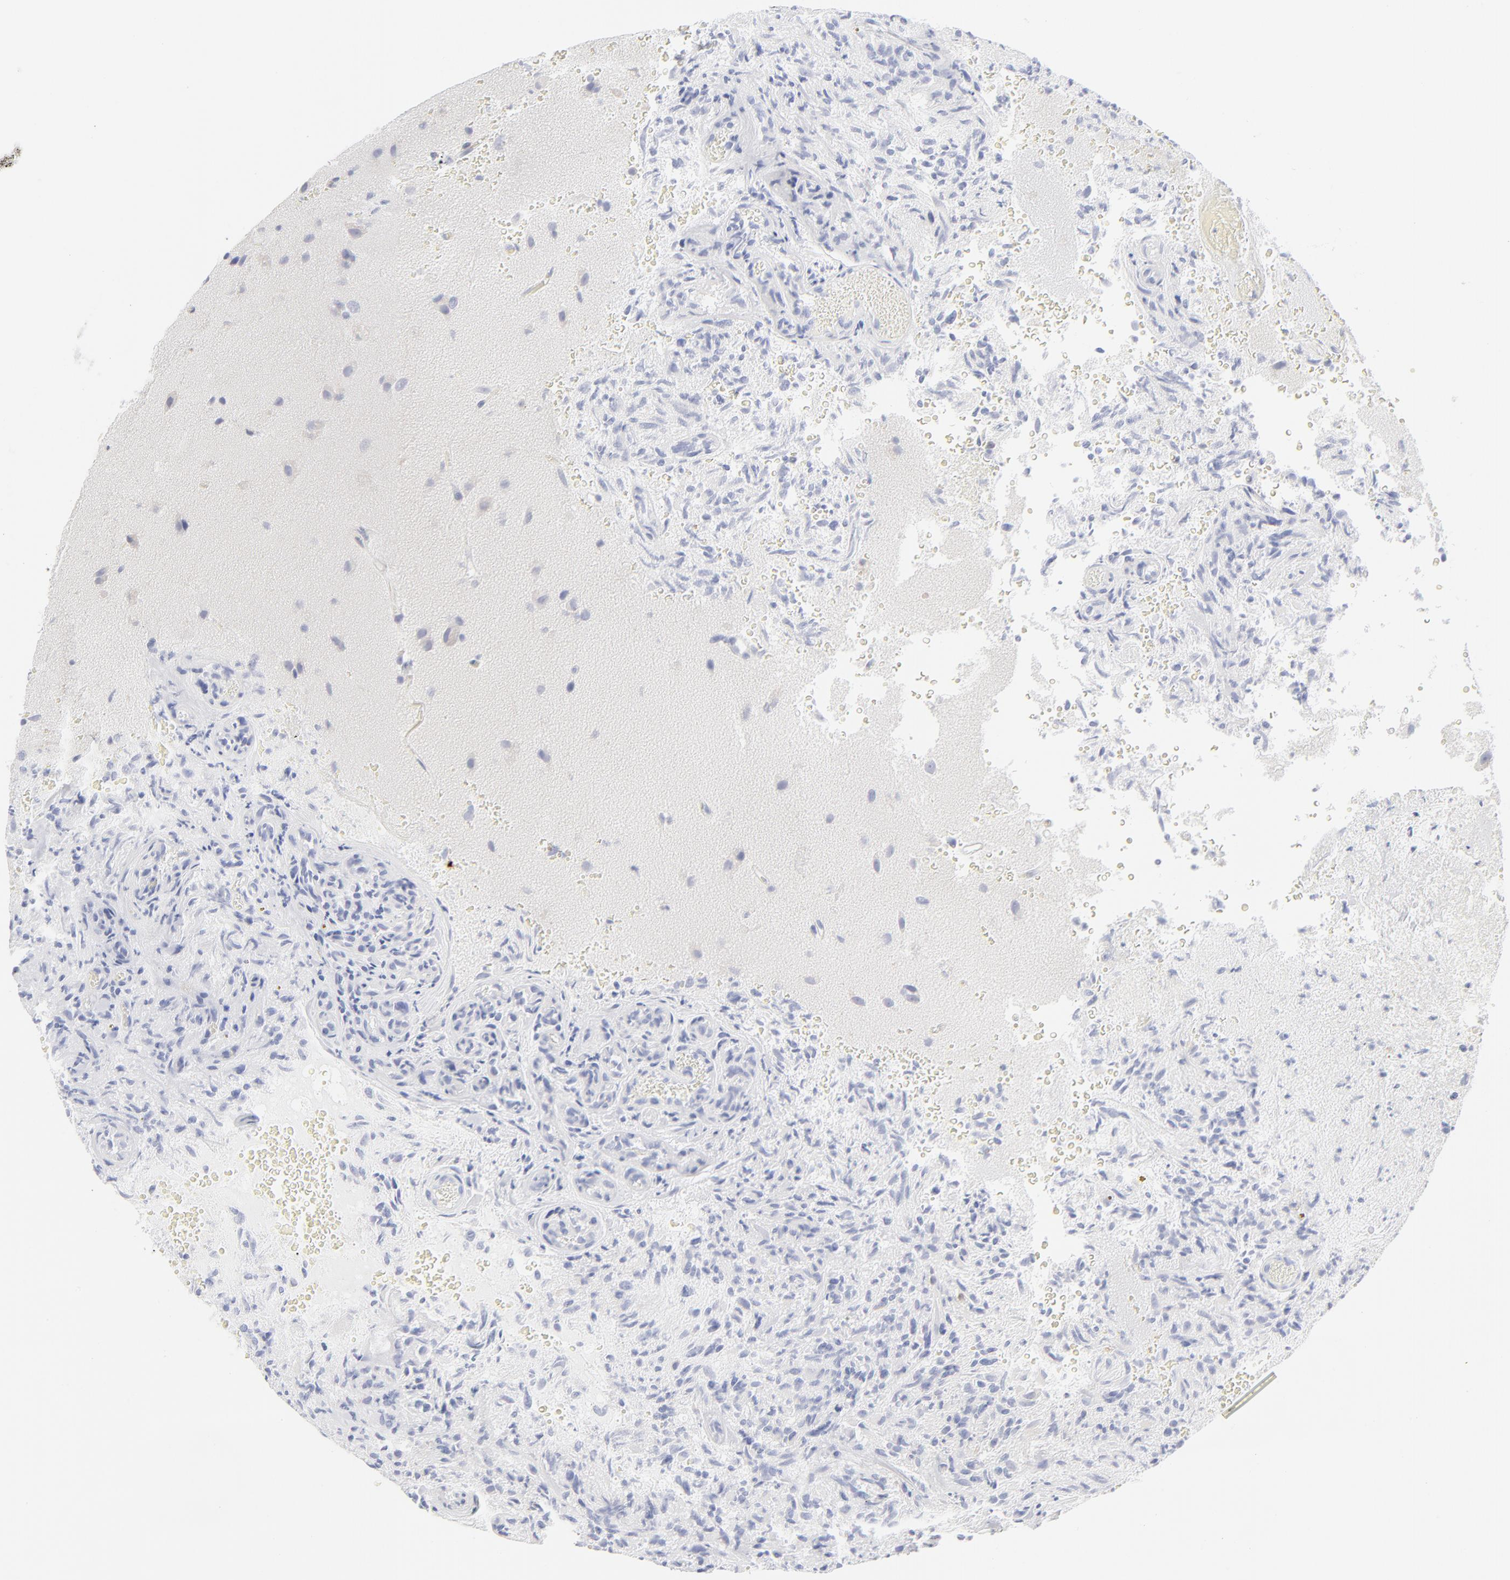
{"staining": {"intensity": "negative", "quantity": "none", "location": "none"}, "tissue": "glioma", "cell_type": "Tumor cells", "image_type": "cancer", "snomed": [{"axis": "morphology", "description": "Normal tissue, NOS"}, {"axis": "morphology", "description": "Glioma, malignant, High grade"}, {"axis": "topography", "description": "Cerebral cortex"}], "caption": "Tumor cells are negative for brown protein staining in malignant high-grade glioma.", "gene": "NPNT", "patient": {"sex": "male", "age": 75}}